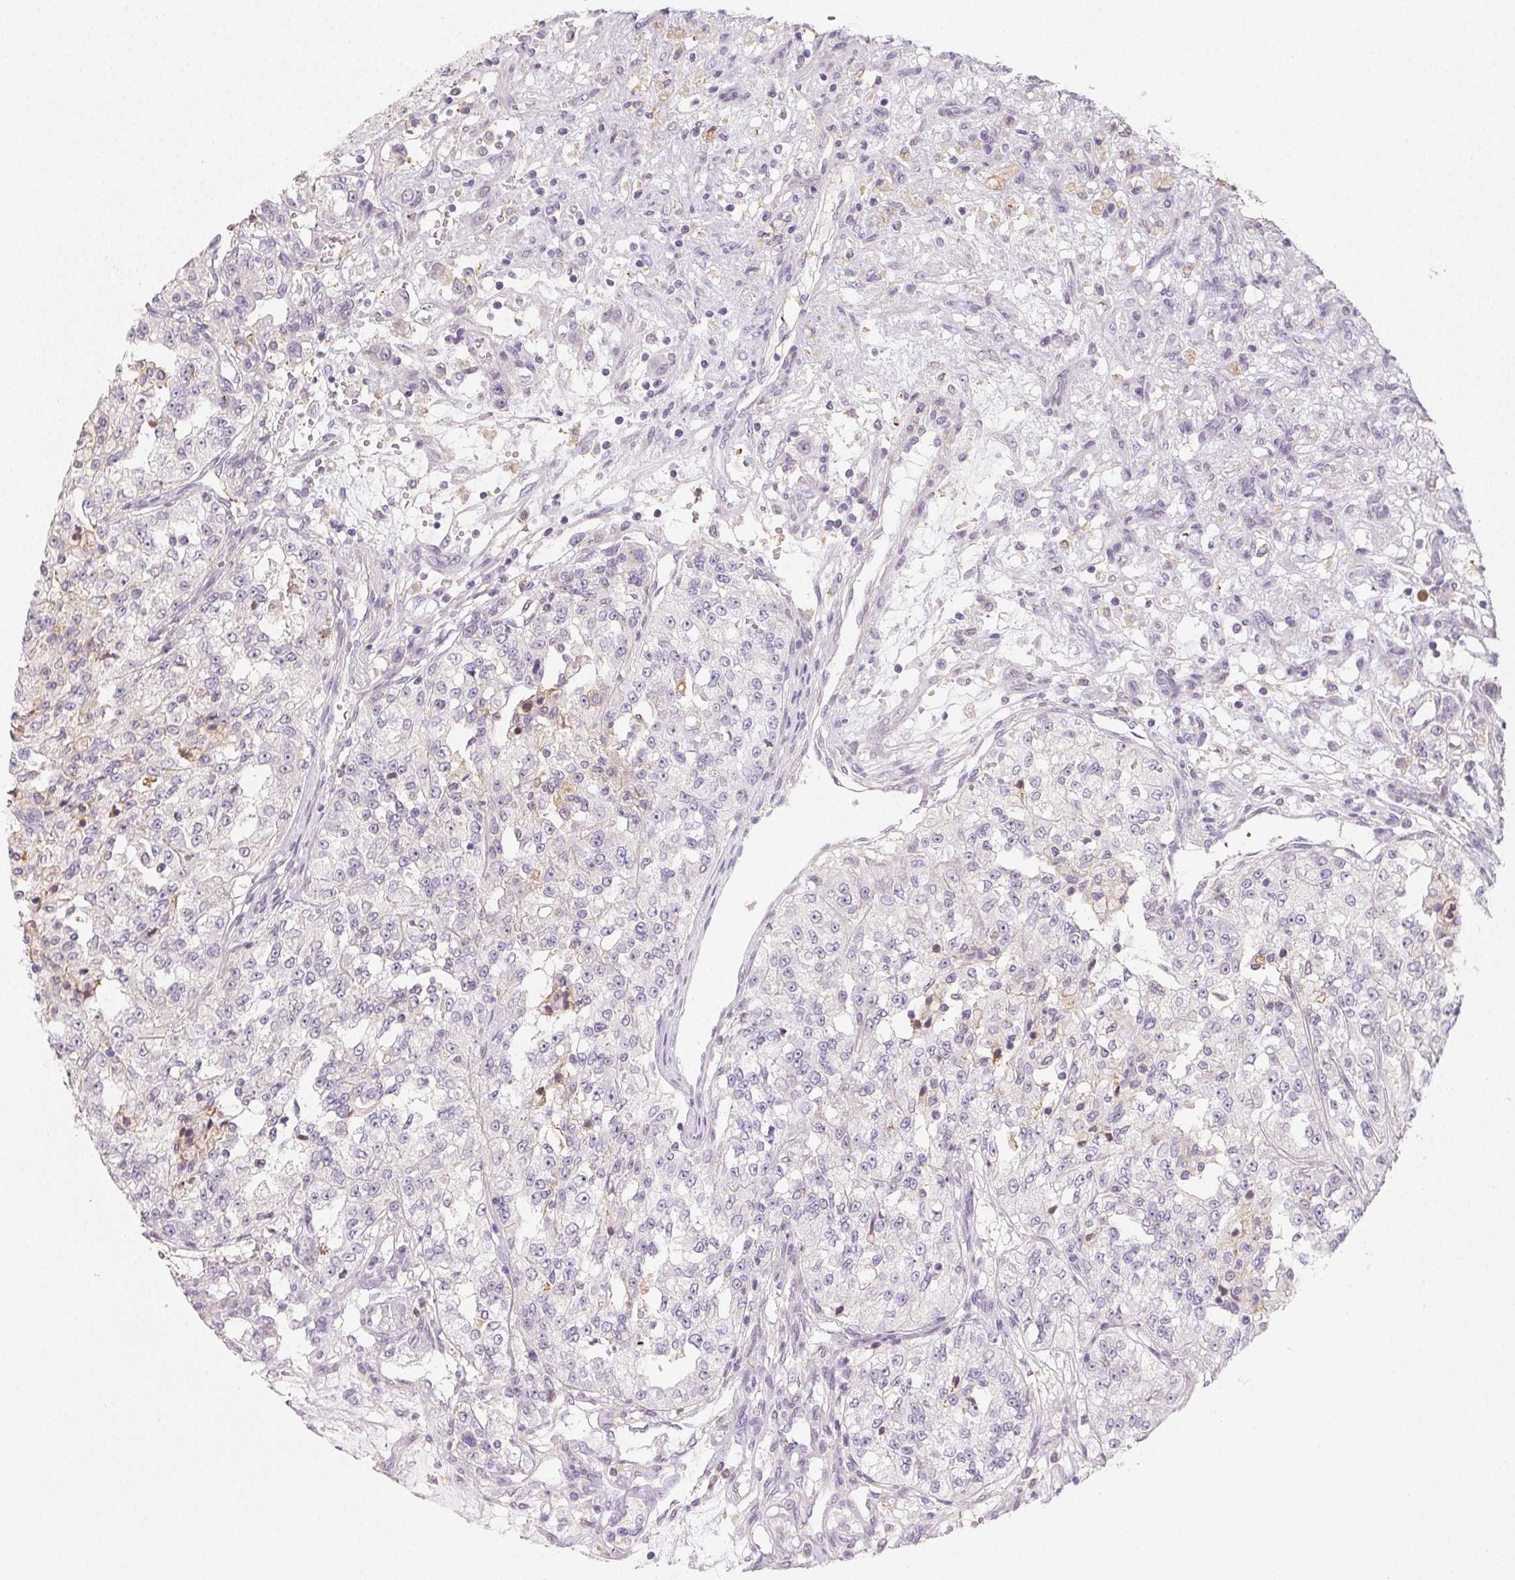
{"staining": {"intensity": "negative", "quantity": "none", "location": "none"}, "tissue": "renal cancer", "cell_type": "Tumor cells", "image_type": "cancer", "snomed": [{"axis": "morphology", "description": "Adenocarcinoma, NOS"}, {"axis": "topography", "description": "Kidney"}], "caption": "DAB (3,3'-diaminobenzidine) immunohistochemical staining of human renal cancer (adenocarcinoma) demonstrates no significant staining in tumor cells.", "gene": "LRRC23", "patient": {"sex": "female", "age": 63}}